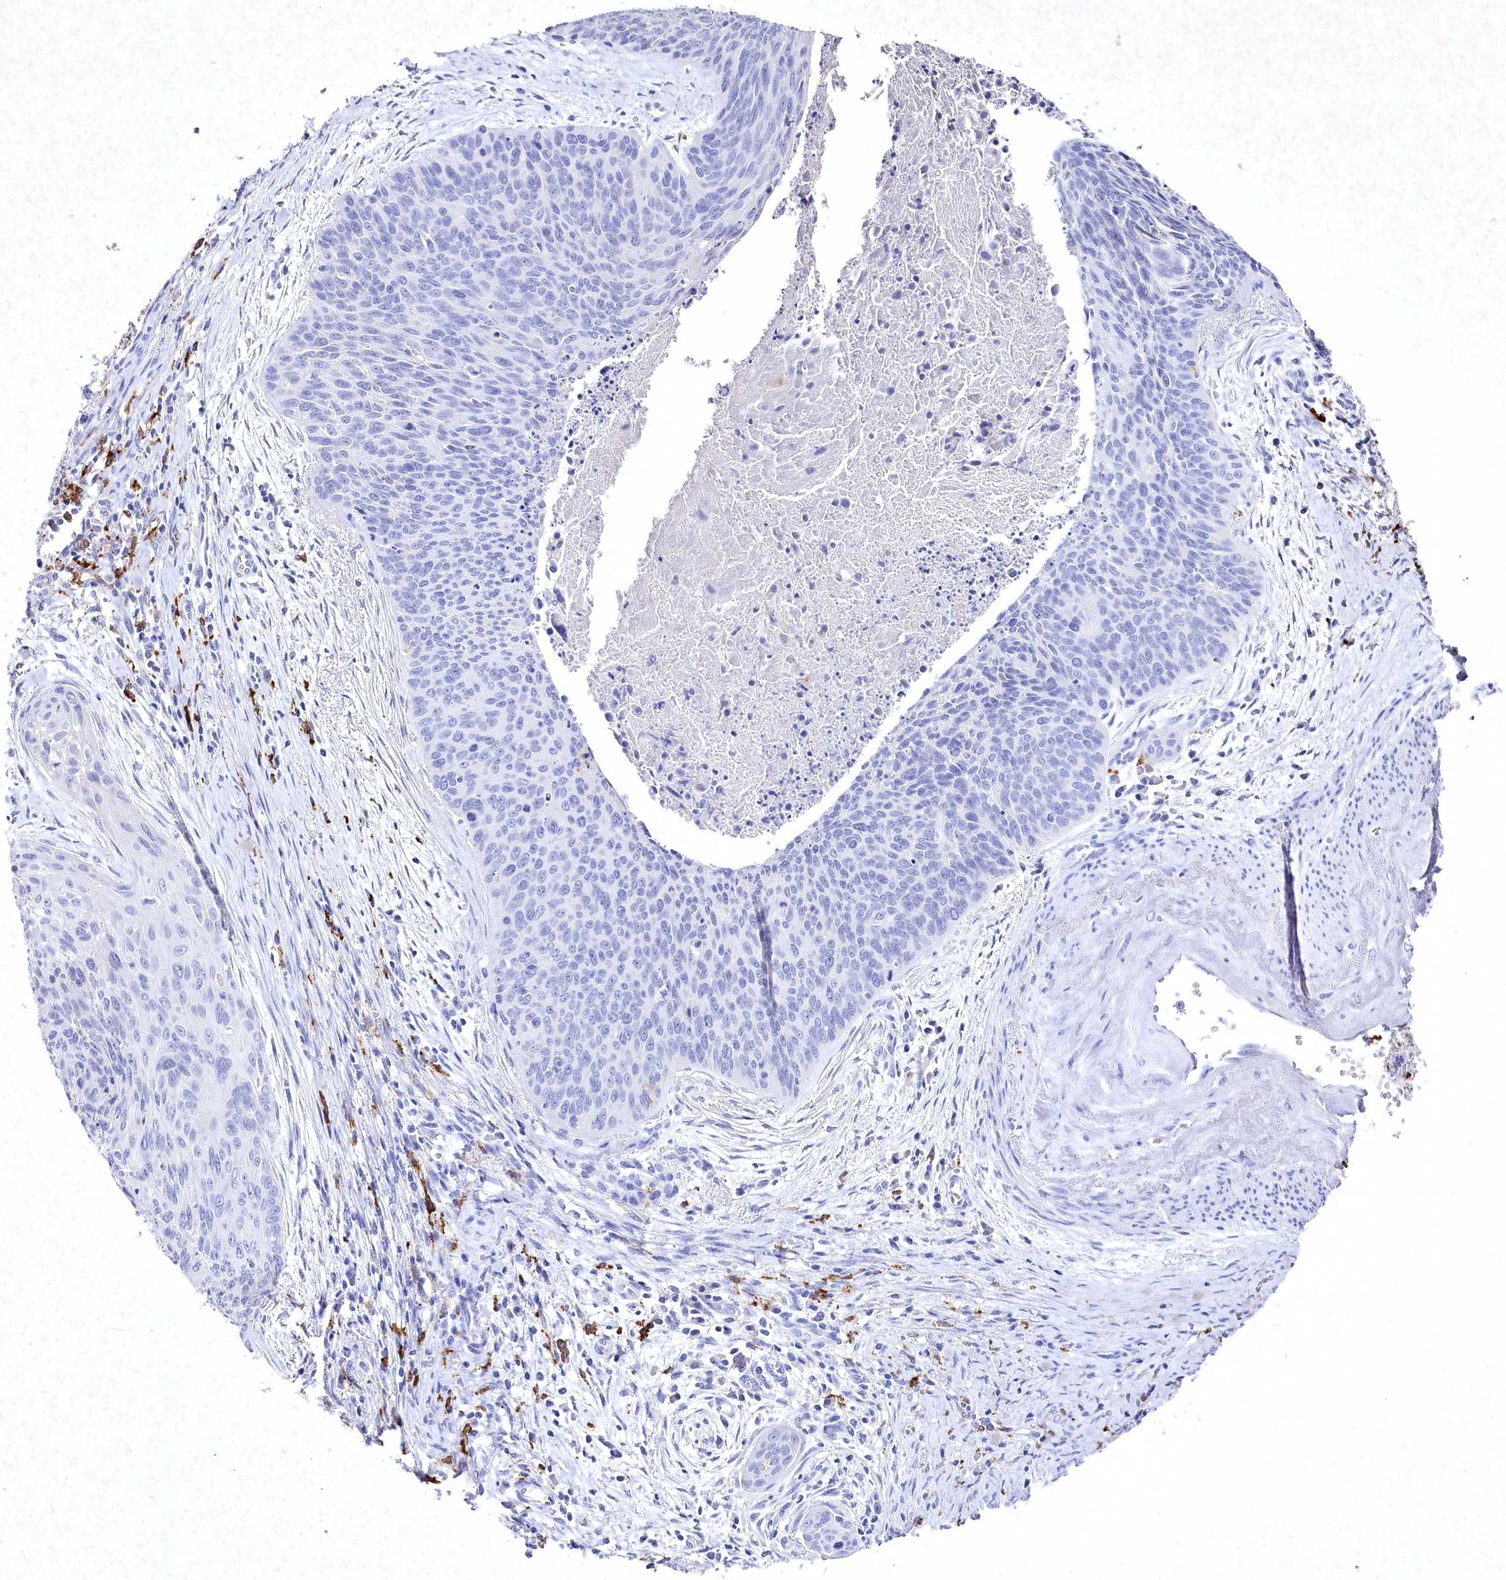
{"staining": {"intensity": "negative", "quantity": "none", "location": "none"}, "tissue": "cervical cancer", "cell_type": "Tumor cells", "image_type": "cancer", "snomed": [{"axis": "morphology", "description": "Squamous cell carcinoma, NOS"}, {"axis": "topography", "description": "Cervix"}], "caption": "IHC image of cervical cancer stained for a protein (brown), which demonstrates no positivity in tumor cells.", "gene": "CLEC4M", "patient": {"sex": "female", "age": 55}}